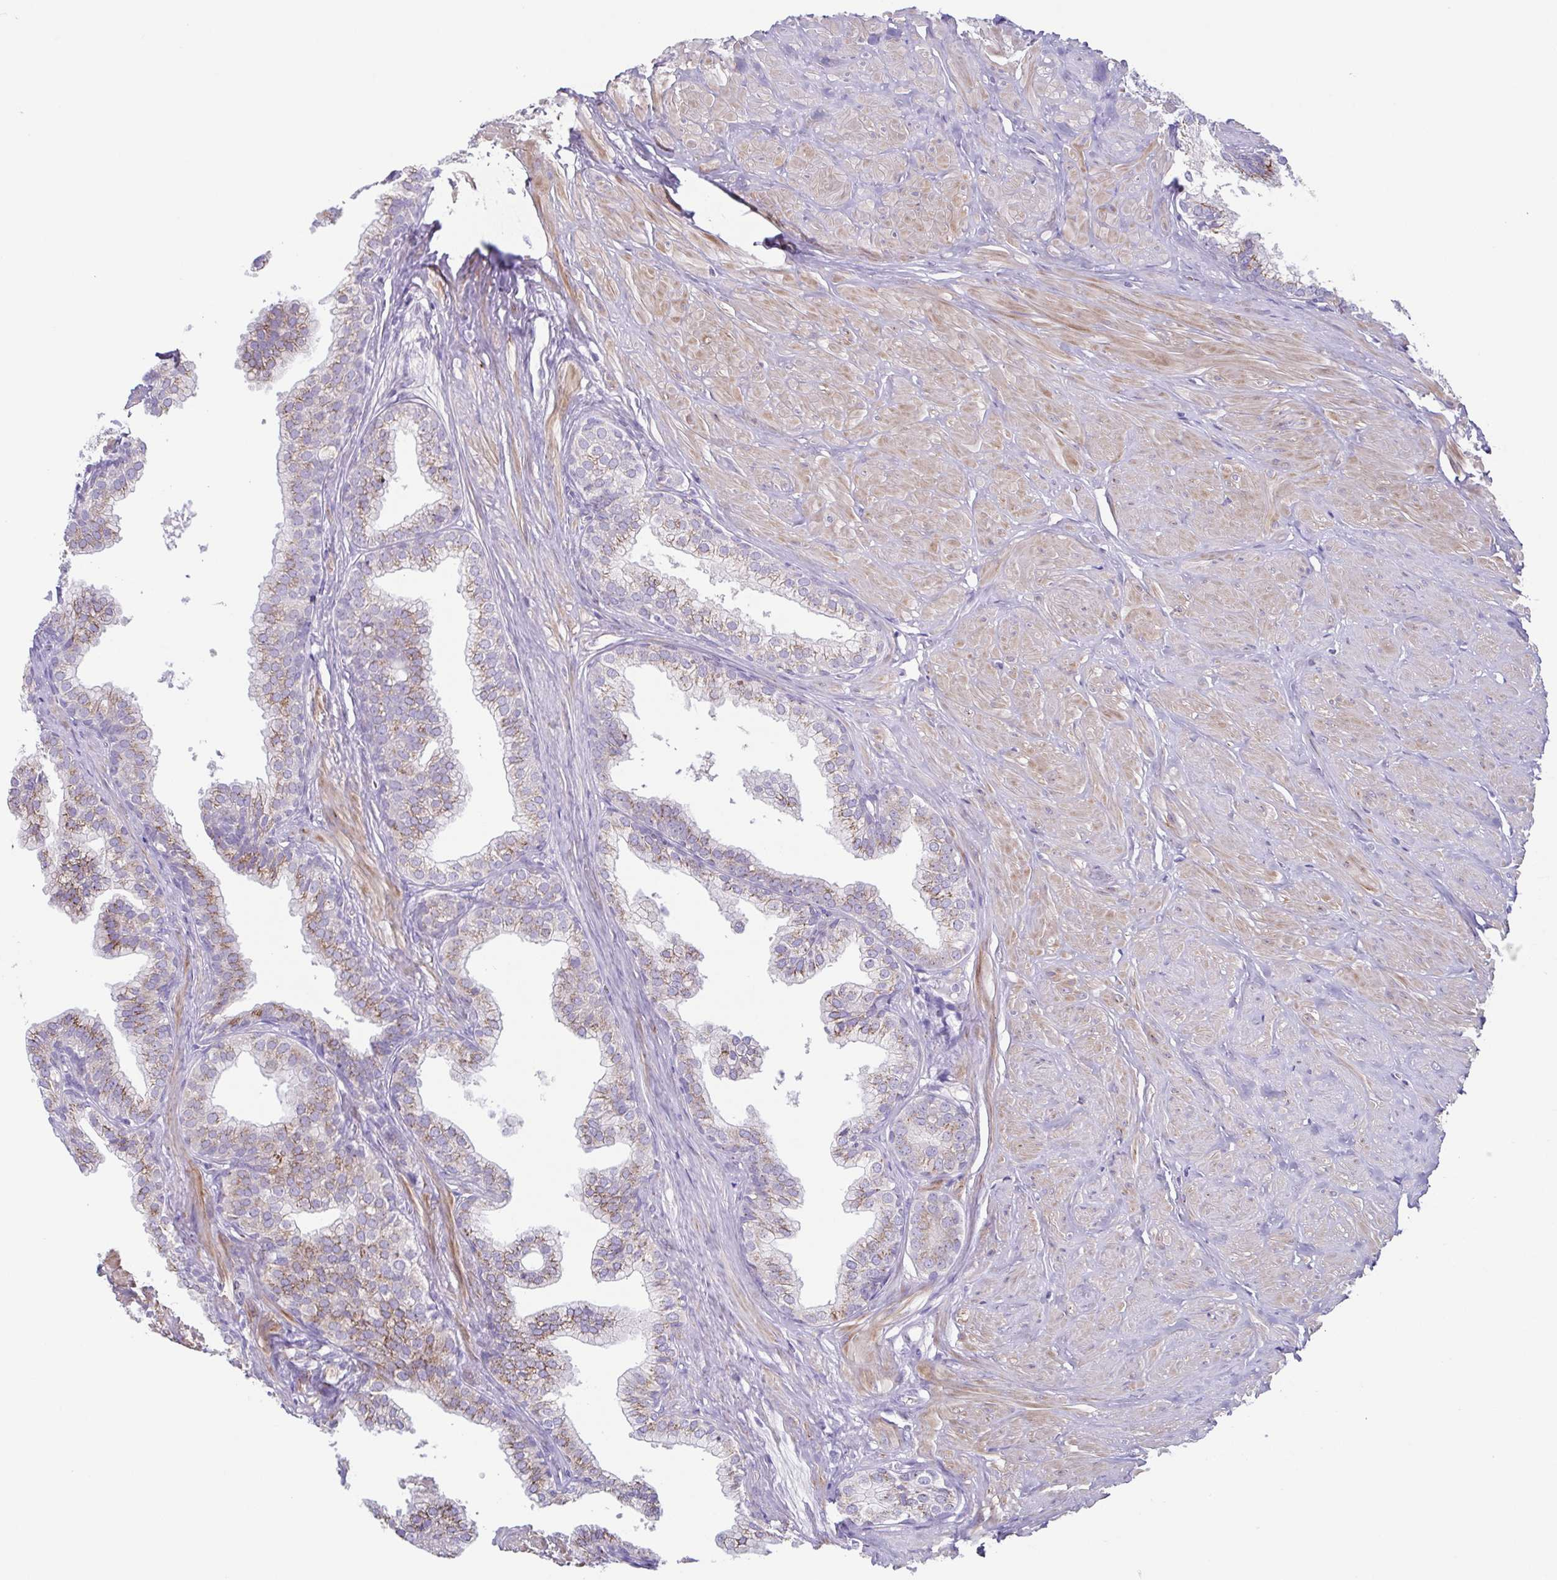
{"staining": {"intensity": "moderate", "quantity": ">75%", "location": "cytoplasmic/membranous"}, "tissue": "prostate", "cell_type": "Glandular cells", "image_type": "normal", "snomed": [{"axis": "morphology", "description": "Normal tissue, NOS"}, {"axis": "topography", "description": "Prostate"}, {"axis": "topography", "description": "Peripheral nerve tissue"}], "caption": "This is an image of IHC staining of unremarkable prostate, which shows moderate staining in the cytoplasmic/membranous of glandular cells.", "gene": "COL17A1", "patient": {"sex": "male", "age": 55}}